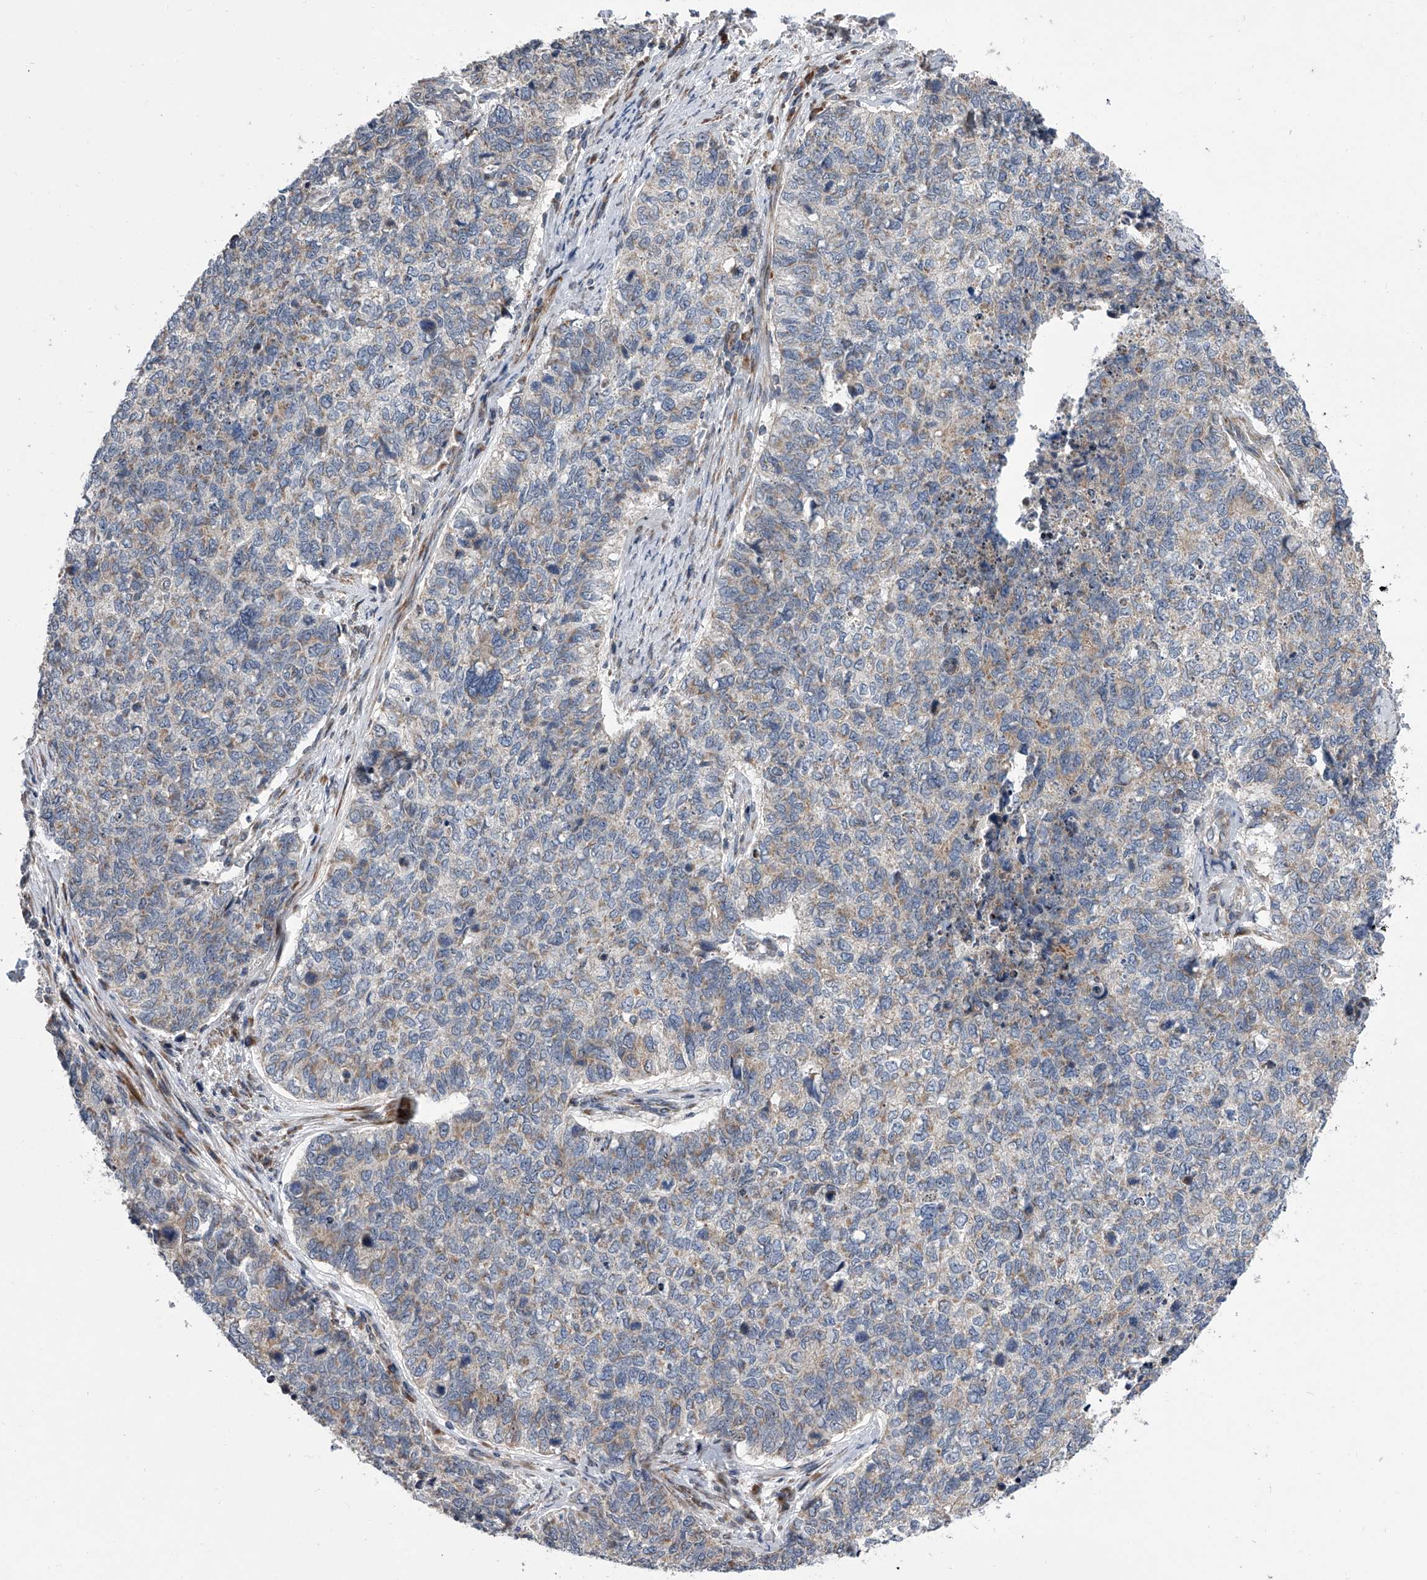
{"staining": {"intensity": "negative", "quantity": "none", "location": "none"}, "tissue": "cervical cancer", "cell_type": "Tumor cells", "image_type": "cancer", "snomed": [{"axis": "morphology", "description": "Squamous cell carcinoma, NOS"}, {"axis": "topography", "description": "Cervix"}], "caption": "Tumor cells show no significant protein expression in cervical cancer (squamous cell carcinoma).", "gene": "DLGAP2", "patient": {"sex": "female", "age": 63}}